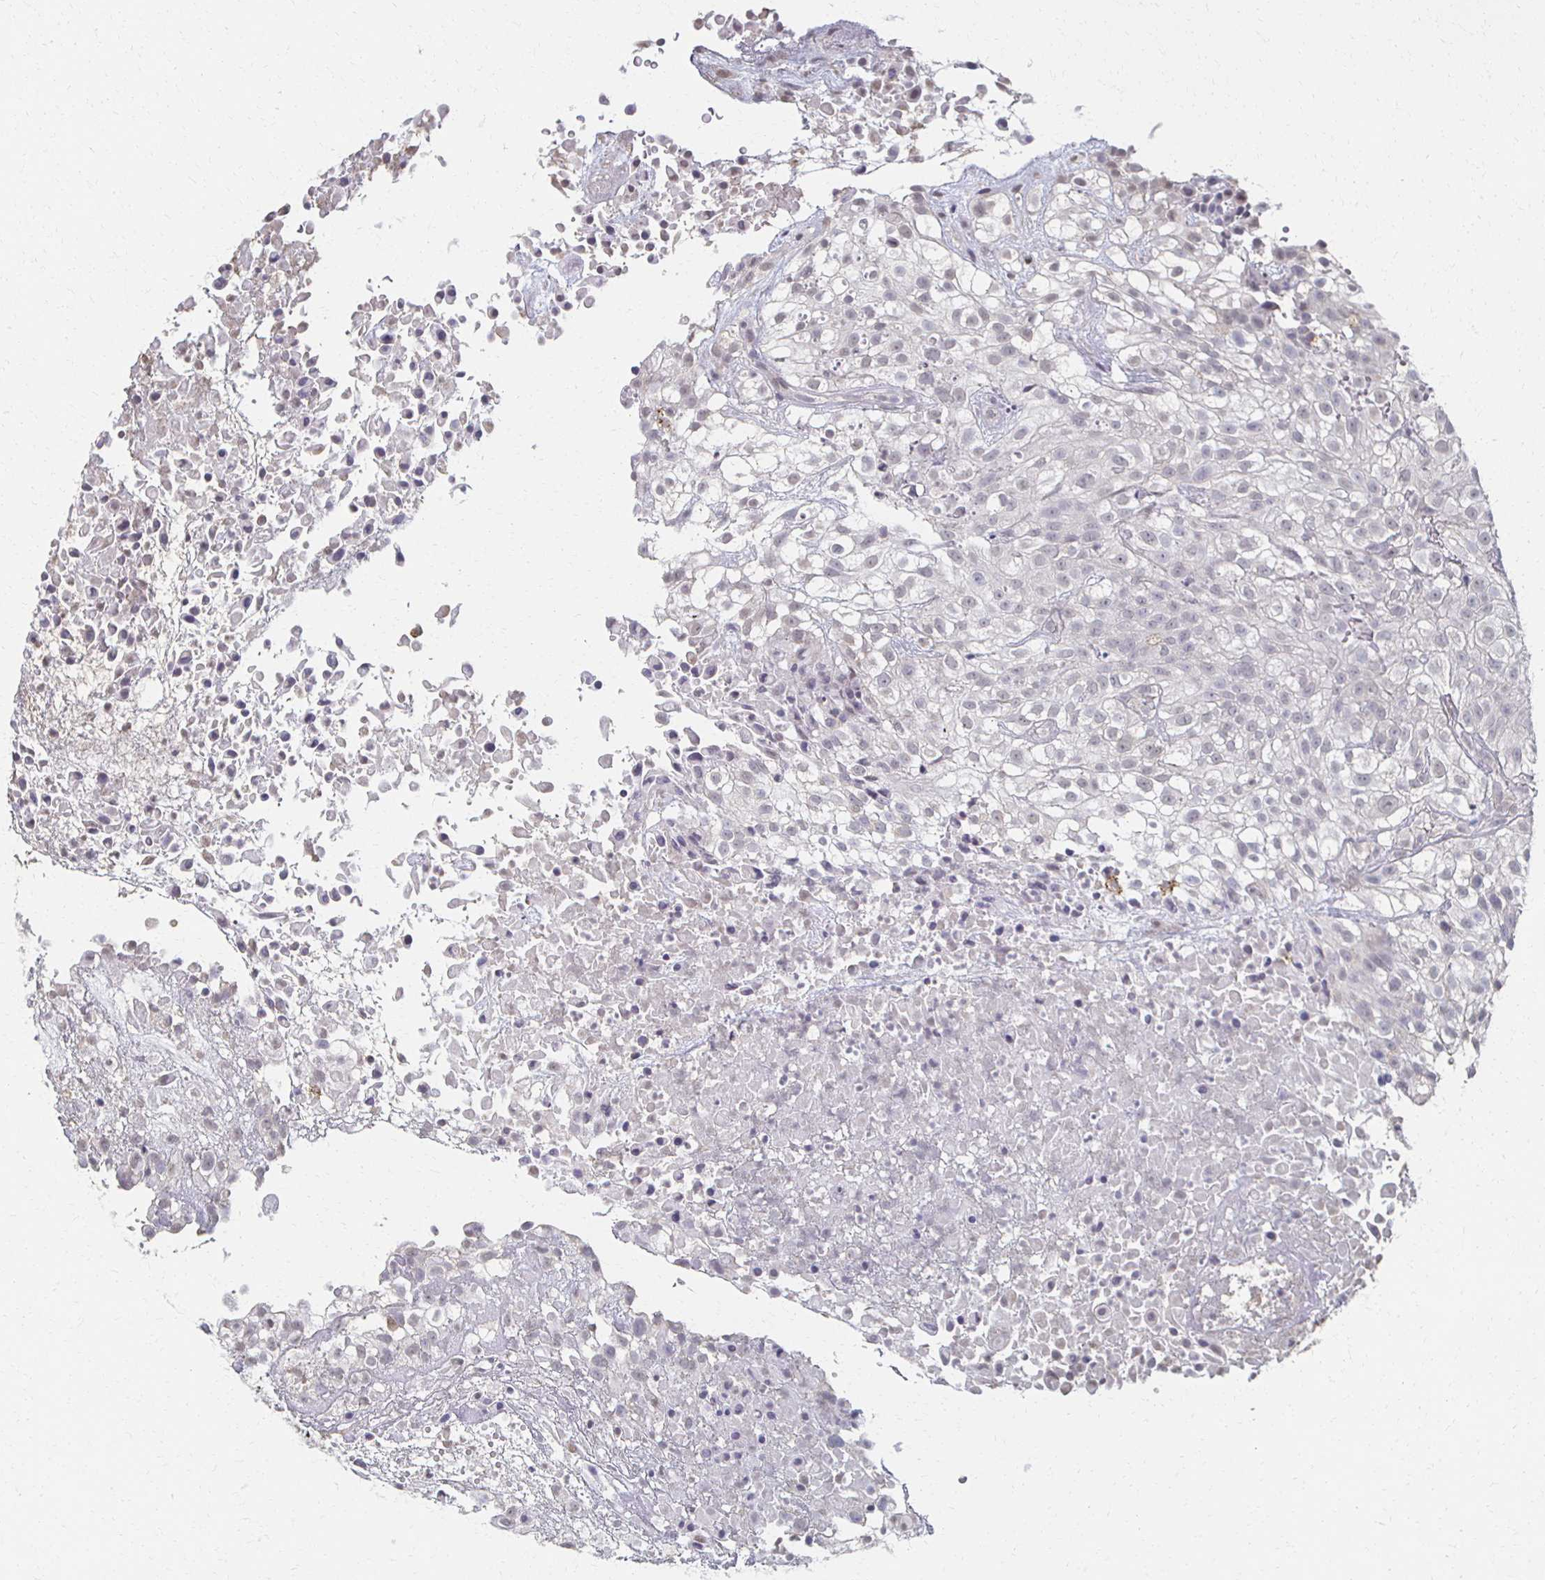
{"staining": {"intensity": "weak", "quantity": "<25%", "location": "nuclear"}, "tissue": "urothelial cancer", "cell_type": "Tumor cells", "image_type": "cancer", "snomed": [{"axis": "morphology", "description": "Urothelial carcinoma, High grade"}, {"axis": "topography", "description": "Urinary bladder"}], "caption": "Immunohistochemistry (IHC) image of neoplastic tissue: human urothelial carcinoma (high-grade) stained with DAB (3,3'-diaminobenzidine) displays no significant protein positivity in tumor cells.", "gene": "DAB1", "patient": {"sex": "male", "age": 56}}